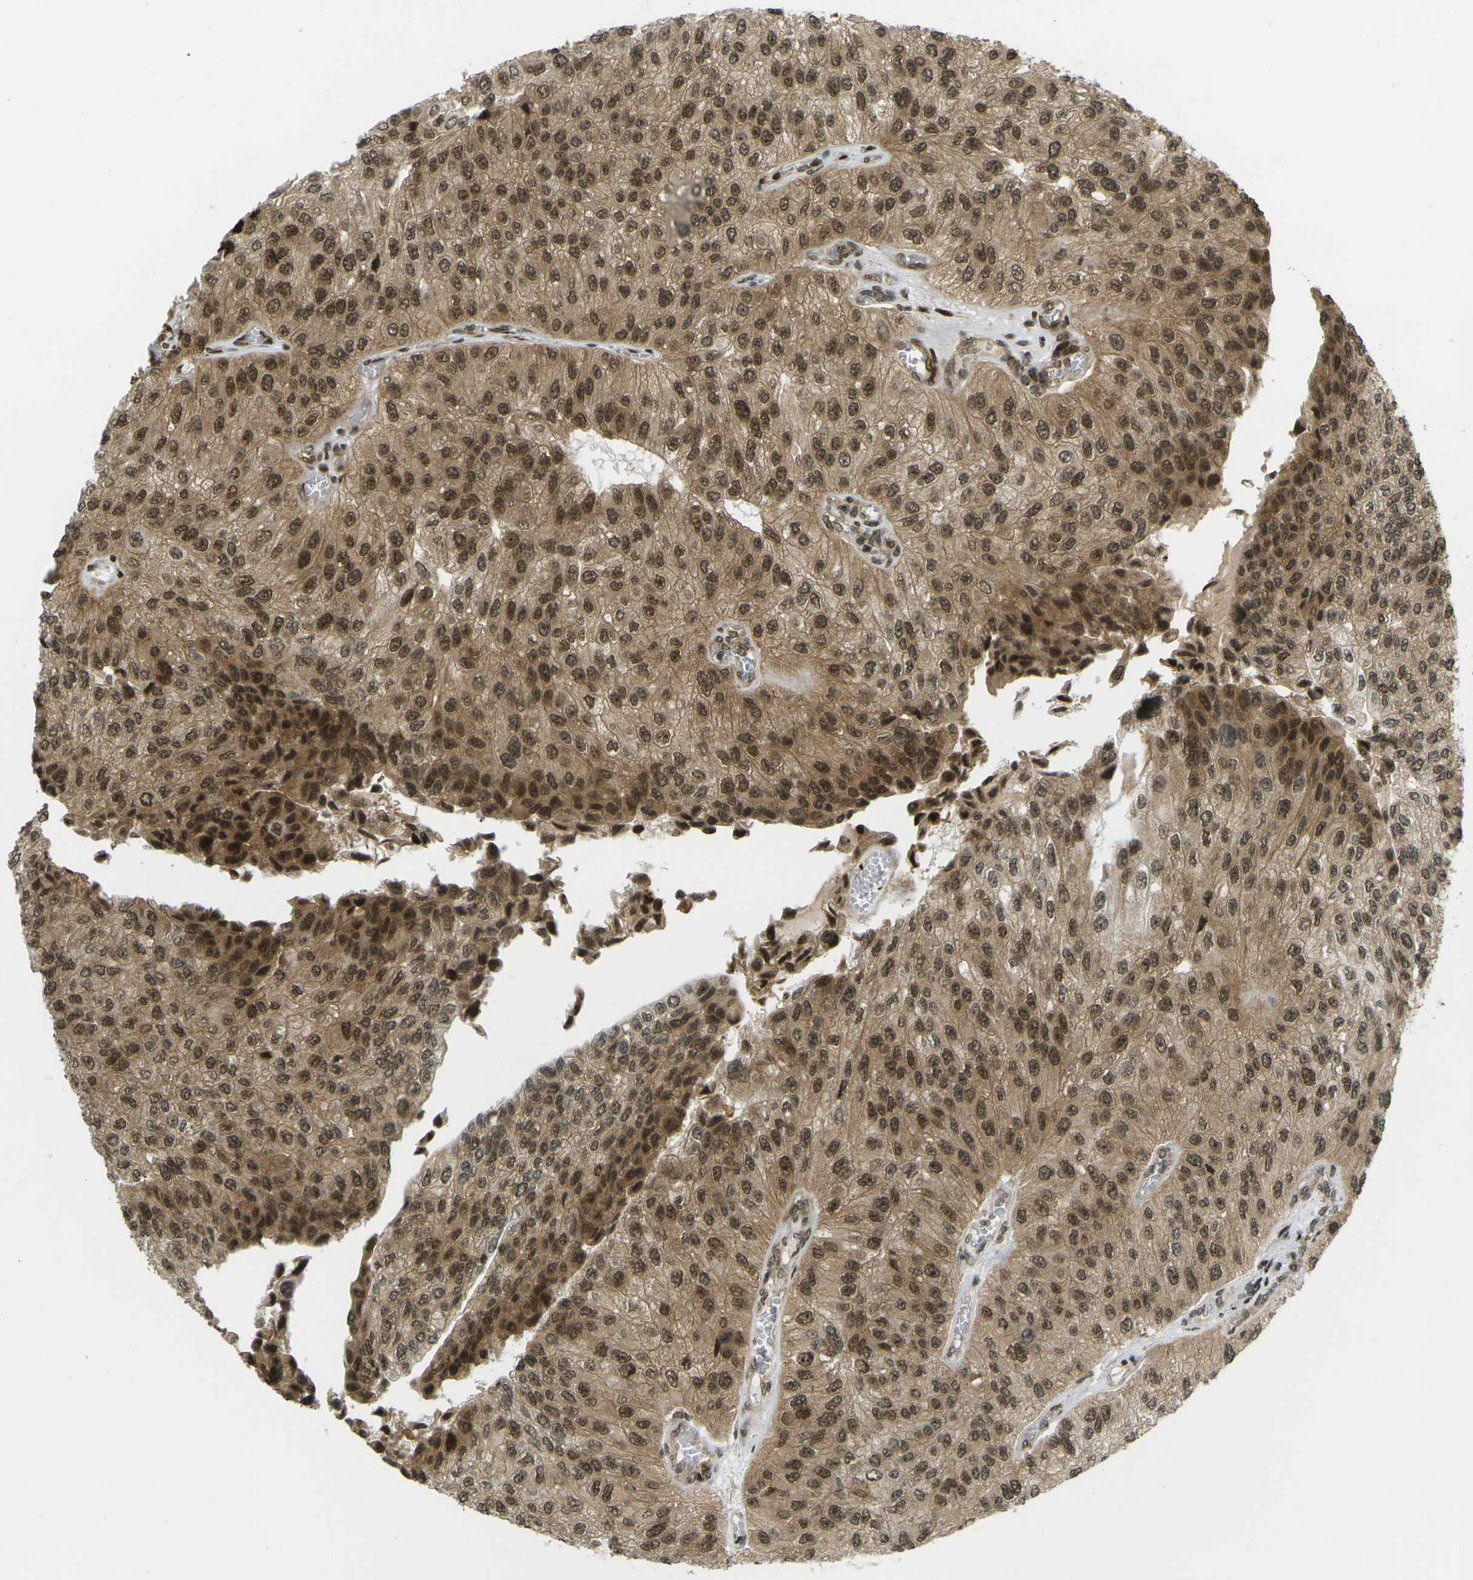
{"staining": {"intensity": "moderate", "quantity": ">75%", "location": "cytoplasmic/membranous,nuclear"}, "tissue": "urothelial cancer", "cell_type": "Tumor cells", "image_type": "cancer", "snomed": [{"axis": "morphology", "description": "Urothelial carcinoma, High grade"}, {"axis": "topography", "description": "Kidney"}, {"axis": "topography", "description": "Urinary bladder"}], "caption": "Approximately >75% of tumor cells in human urothelial carcinoma (high-grade) exhibit moderate cytoplasmic/membranous and nuclear protein expression as visualized by brown immunohistochemical staining.", "gene": "RUVBL2", "patient": {"sex": "male", "age": 77}}